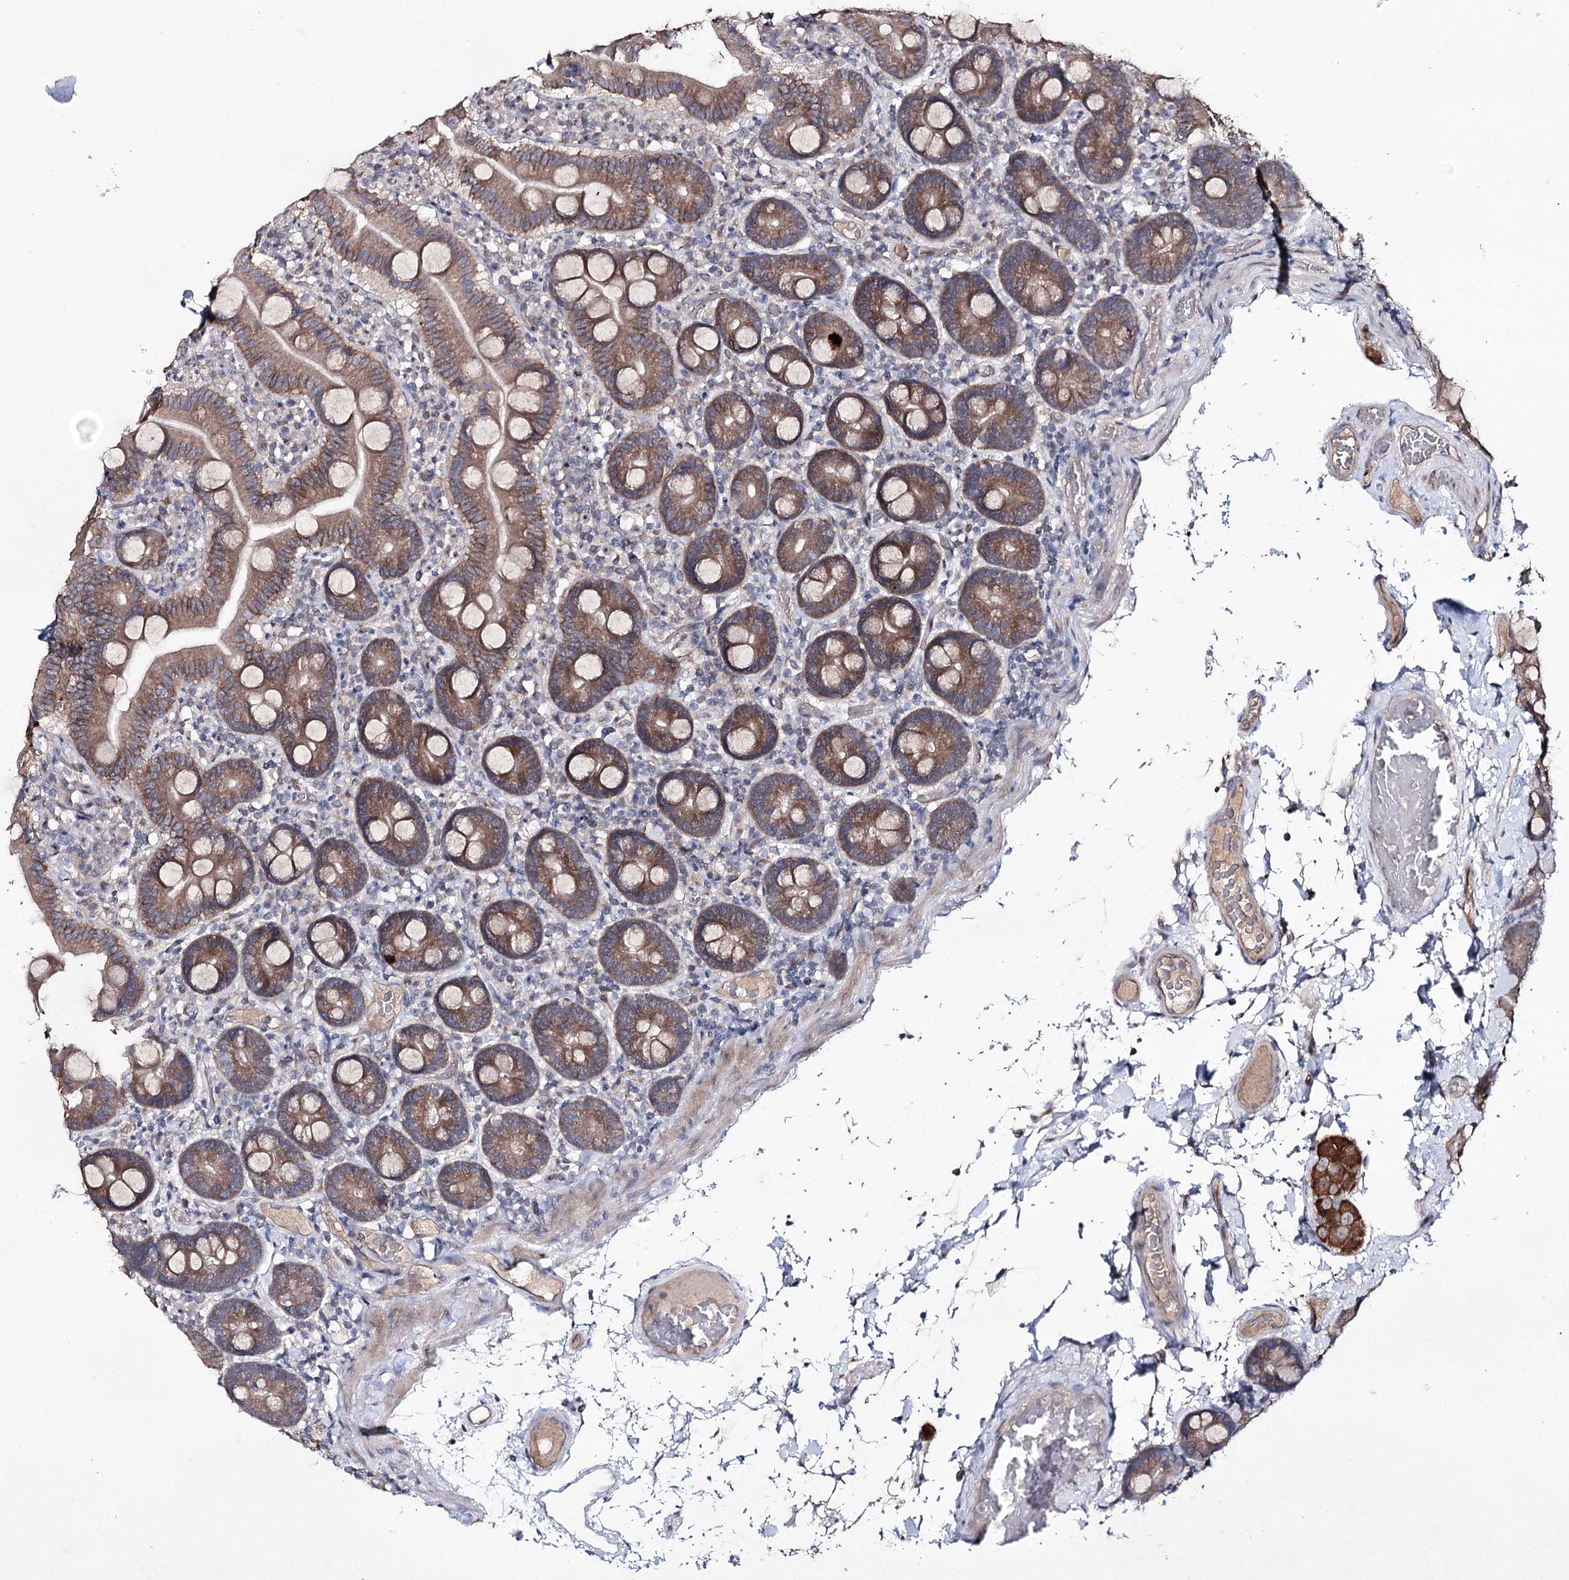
{"staining": {"intensity": "moderate", "quantity": ">75%", "location": "cytoplasmic/membranous"}, "tissue": "duodenum", "cell_type": "Glandular cells", "image_type": "normal", "snomed": [{"axis": "morphology", "description": "Normal tissue, NOS"}, {"axis": "topography", "description": "Duodenum"}], "caption": "IHC (DAB) staining of normal duodenum reveals moderate cytoplasmic/membranous protein staining in approximately >75% of glandular cells.", "gene": "SEMA4G", "patient": {"sex": "male", "age": 55}}